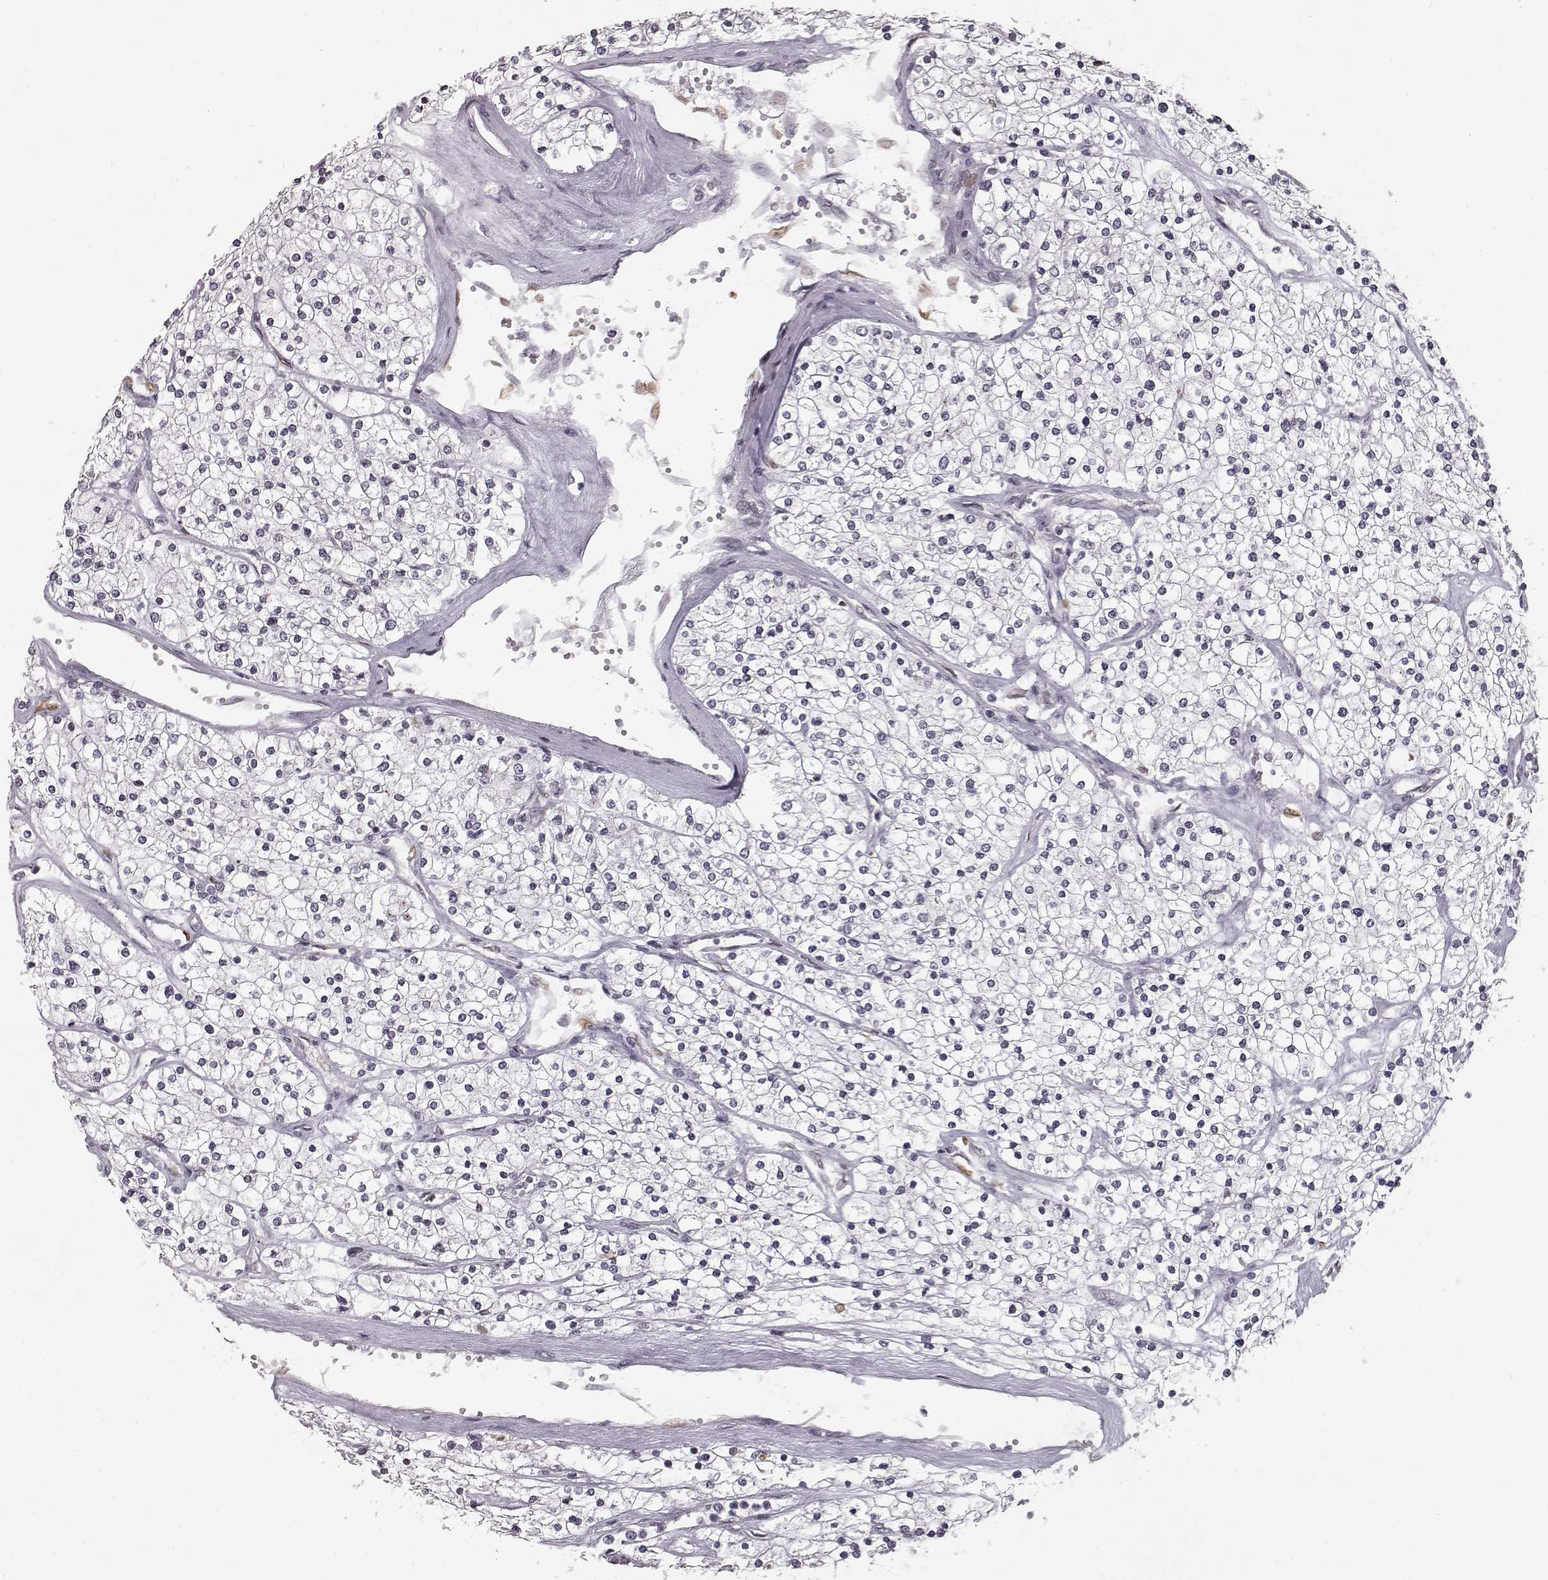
{"staining": {"intensity": "negative", "quantity": "none", "location": "none"}, "tissue": "renal cancer", "cell_type": "Tumor cells", "image_type": "cancer", "snomed": [{"axis": "morphology", "description": "Adenocarcinoma, NOS"}, {"axis": "topography", "description": "Kidney"}], "caption": "A photomicrograph of human adenocarcinoma (renal) is negative for staining in tumor cells.", "gene": "NUP37", "patient": {"sex": "male", "age": 80}}